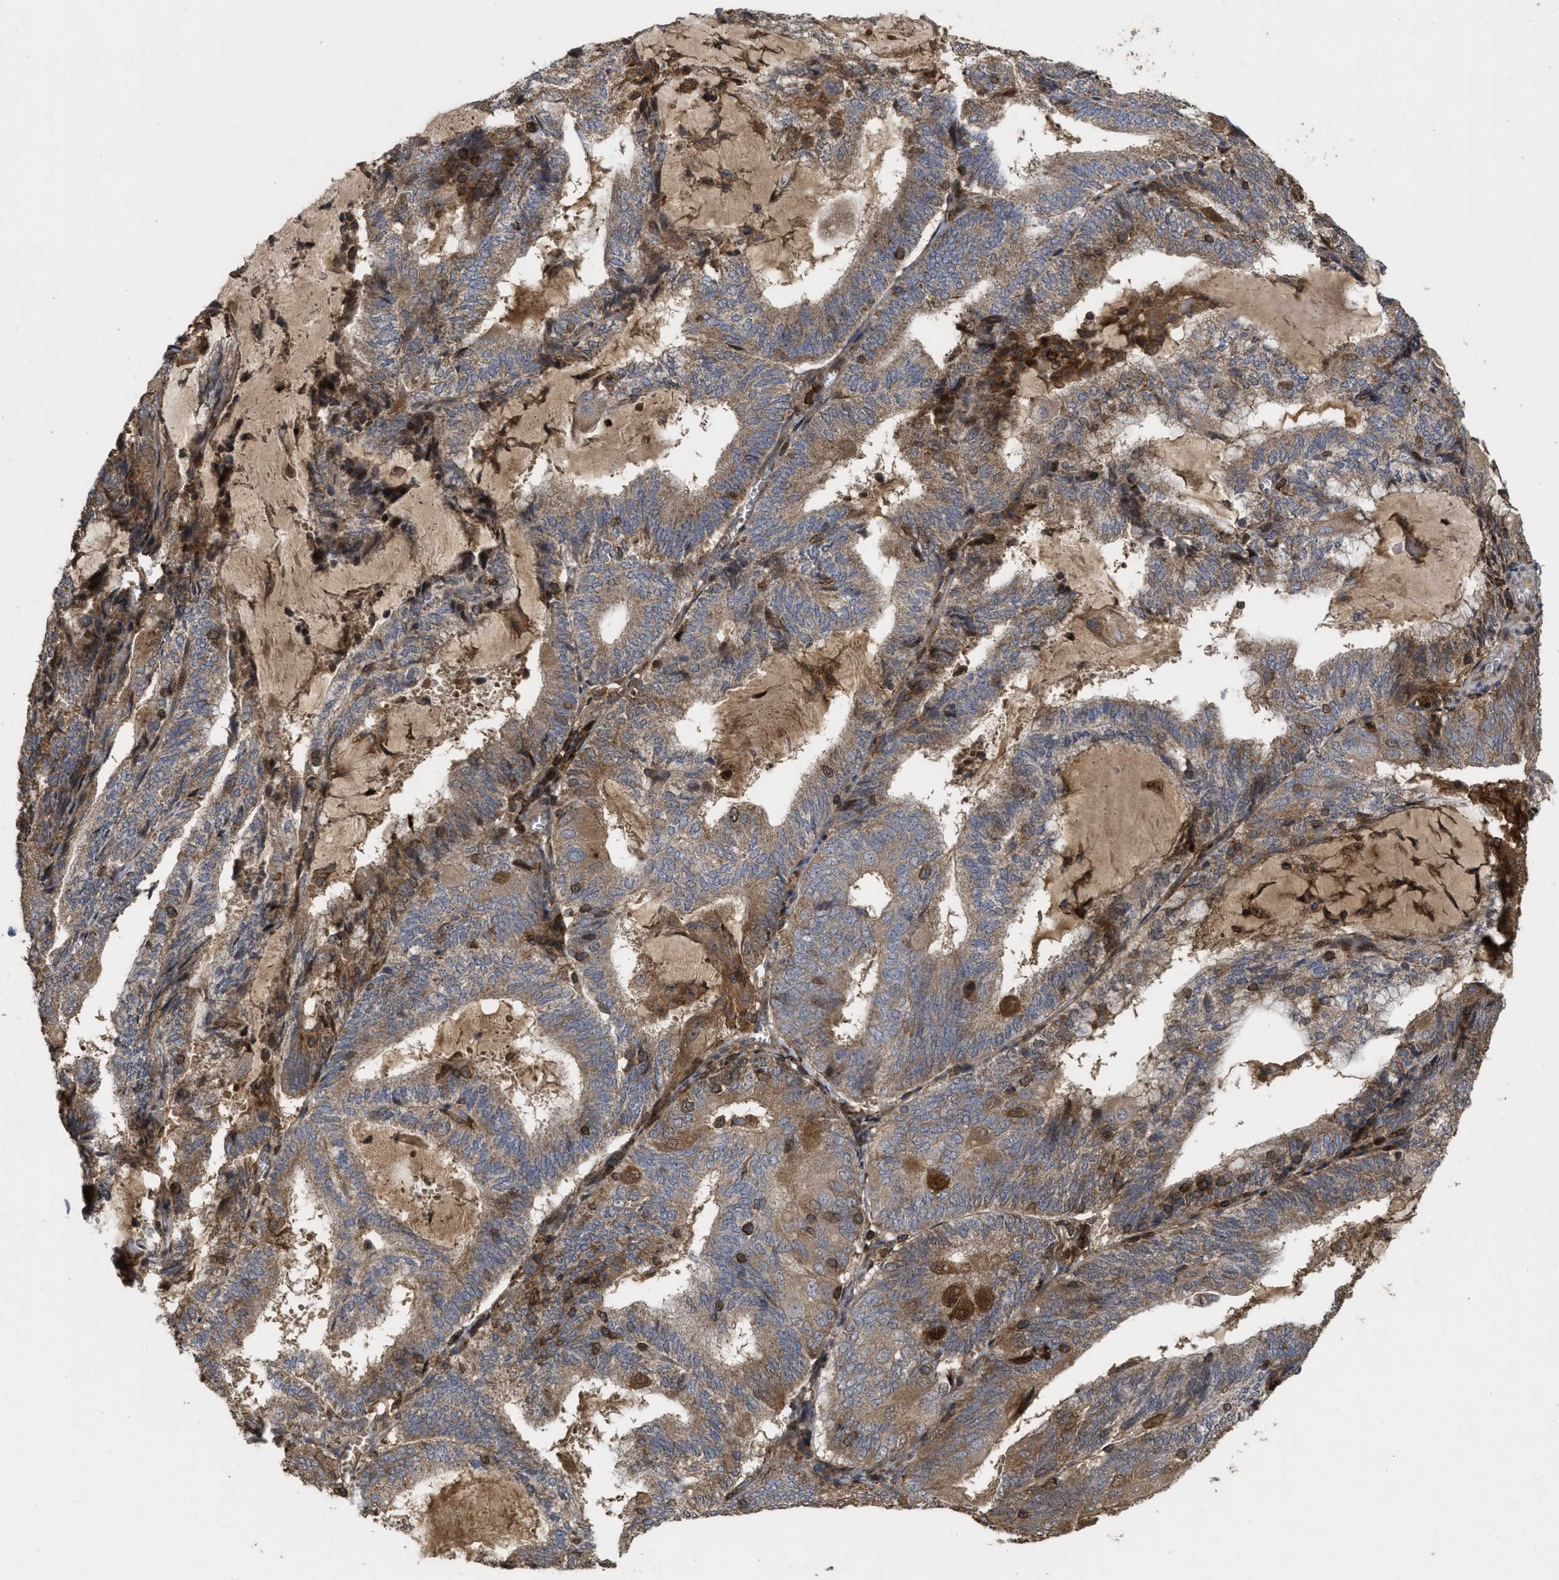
{"staining": {"intensity": "weak", "quantity": ">75%", "location": "cytoplasmic/membranous"}, "tissue": "endometrial cancer", "cell_type": "Tumor cells", "image_type": "cancer", "snomed": [{"axis": "morphology", "description": "Adenocarcinoma, NOS"}, {"axis": "topography", "description": "Endometrium"}], "caption": "About >75% of tumor cells in endometrial cancer (adenocarcinoma) display weak cytoplasmic/membranous protein expression as visualized by brown immunohistochemical staining.", "gene": "CBR3", "patient": {"sex": "female", "age": 81}}